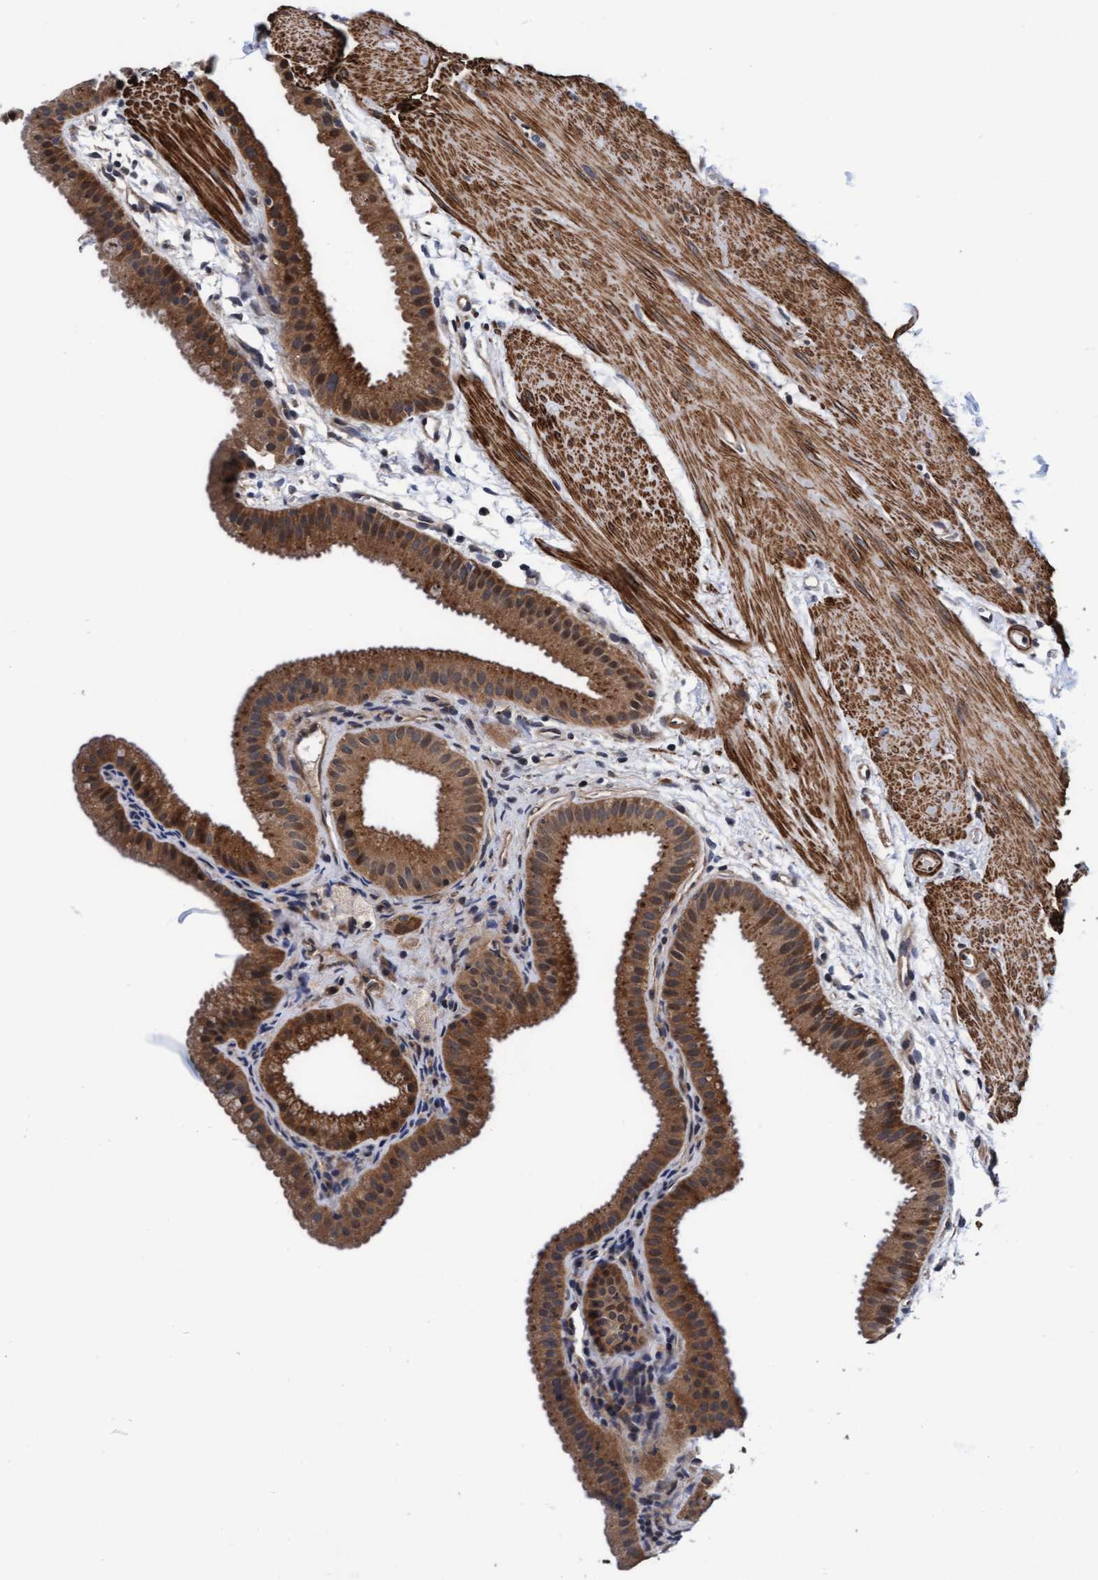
{"staining": {"intensity": "moderate", "quantity": ">75%", "location": "cytoplasmic/membranous"}, "tissue": "gallbladder", "cell_type": "Glandular cells", "image_type": "normal", "snomed": [{"axis": "morphology", "description": "Normal tissue, NOS"}, {"axis": "topography", "description": "Gallbladder"}], "caption": "A brown stain labels moderate cytoplasmic/membranous staining of a protein in glandular cells of benign gallbladder.", "gene": "EFCAB13", "patient": {"sex": "female", "age": 64}}